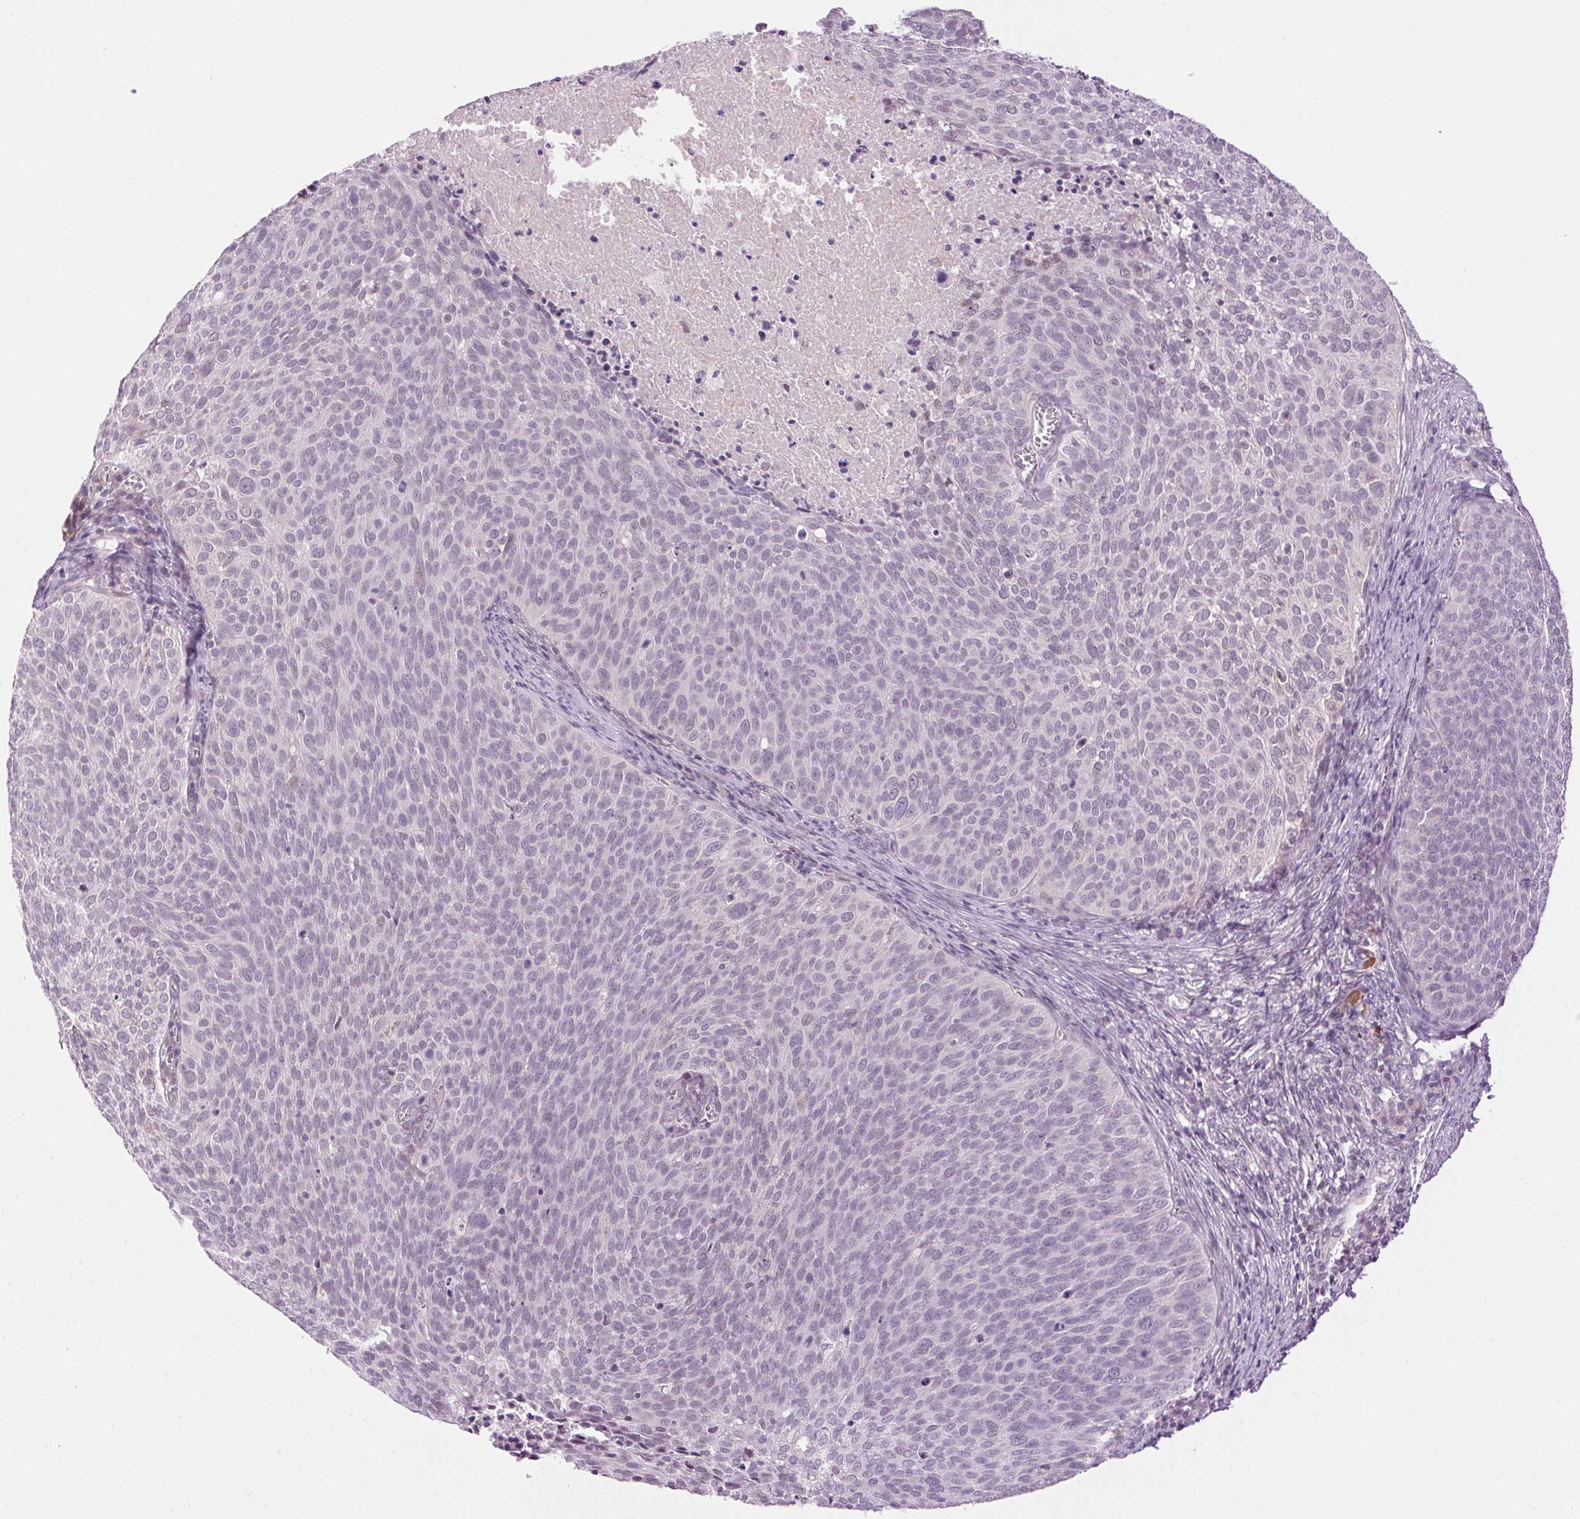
{"staining": {"intensity": "negative", "quantity": "none", "location": "none"}, "tissue": "cervical cancer", "cell_type": "Tumor cells", "image_type": "cancer", "snomed": [{"axis": "morphology", "description": "Squamous cell carcinoma, NOS"}, {"axis": "topography", "description": "Cervix"}], "caption": "Immunohistochemistry of human cervical cancer reveals no staining in tumor cells.", "gene": "SMIM13", "patient": {"sex": "female", "age": 39}}